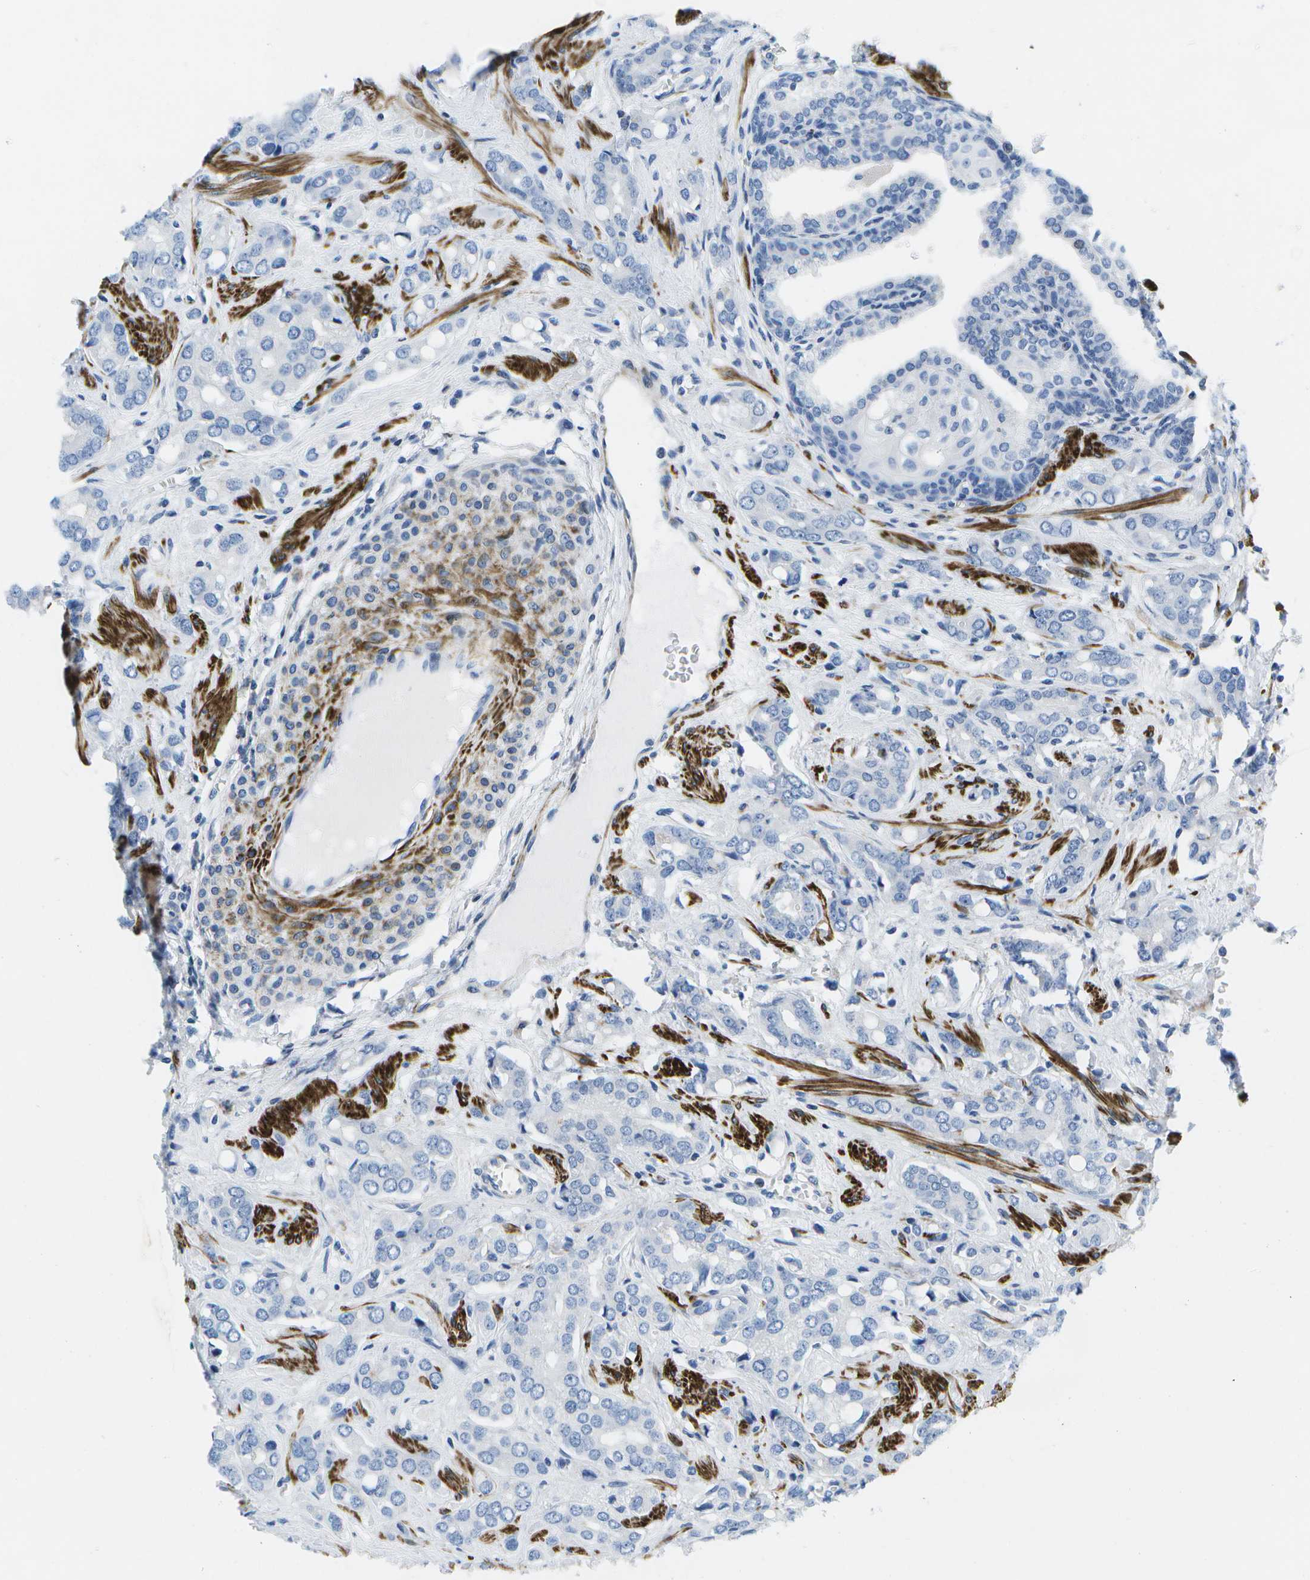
{"staining": {"intensity": "negative", "quantity": "none", "location": "none"}, "tissue": "prostate cancer", "cell_type": "Tumor cells", "image_type": "cancer", "snomed": [{"axis": "morphology", "description": "Adenocarcinoma, High grade"}, {"axis": "topography", "description": "Prostate"}], "caption": "DAB immunohistochemical staining of human prostate high-grade adenocarcinoma reveals no significant staining in tumor cells.", "gene": "ADGRG6", "patient": {"sex": "male", "age": 64}}